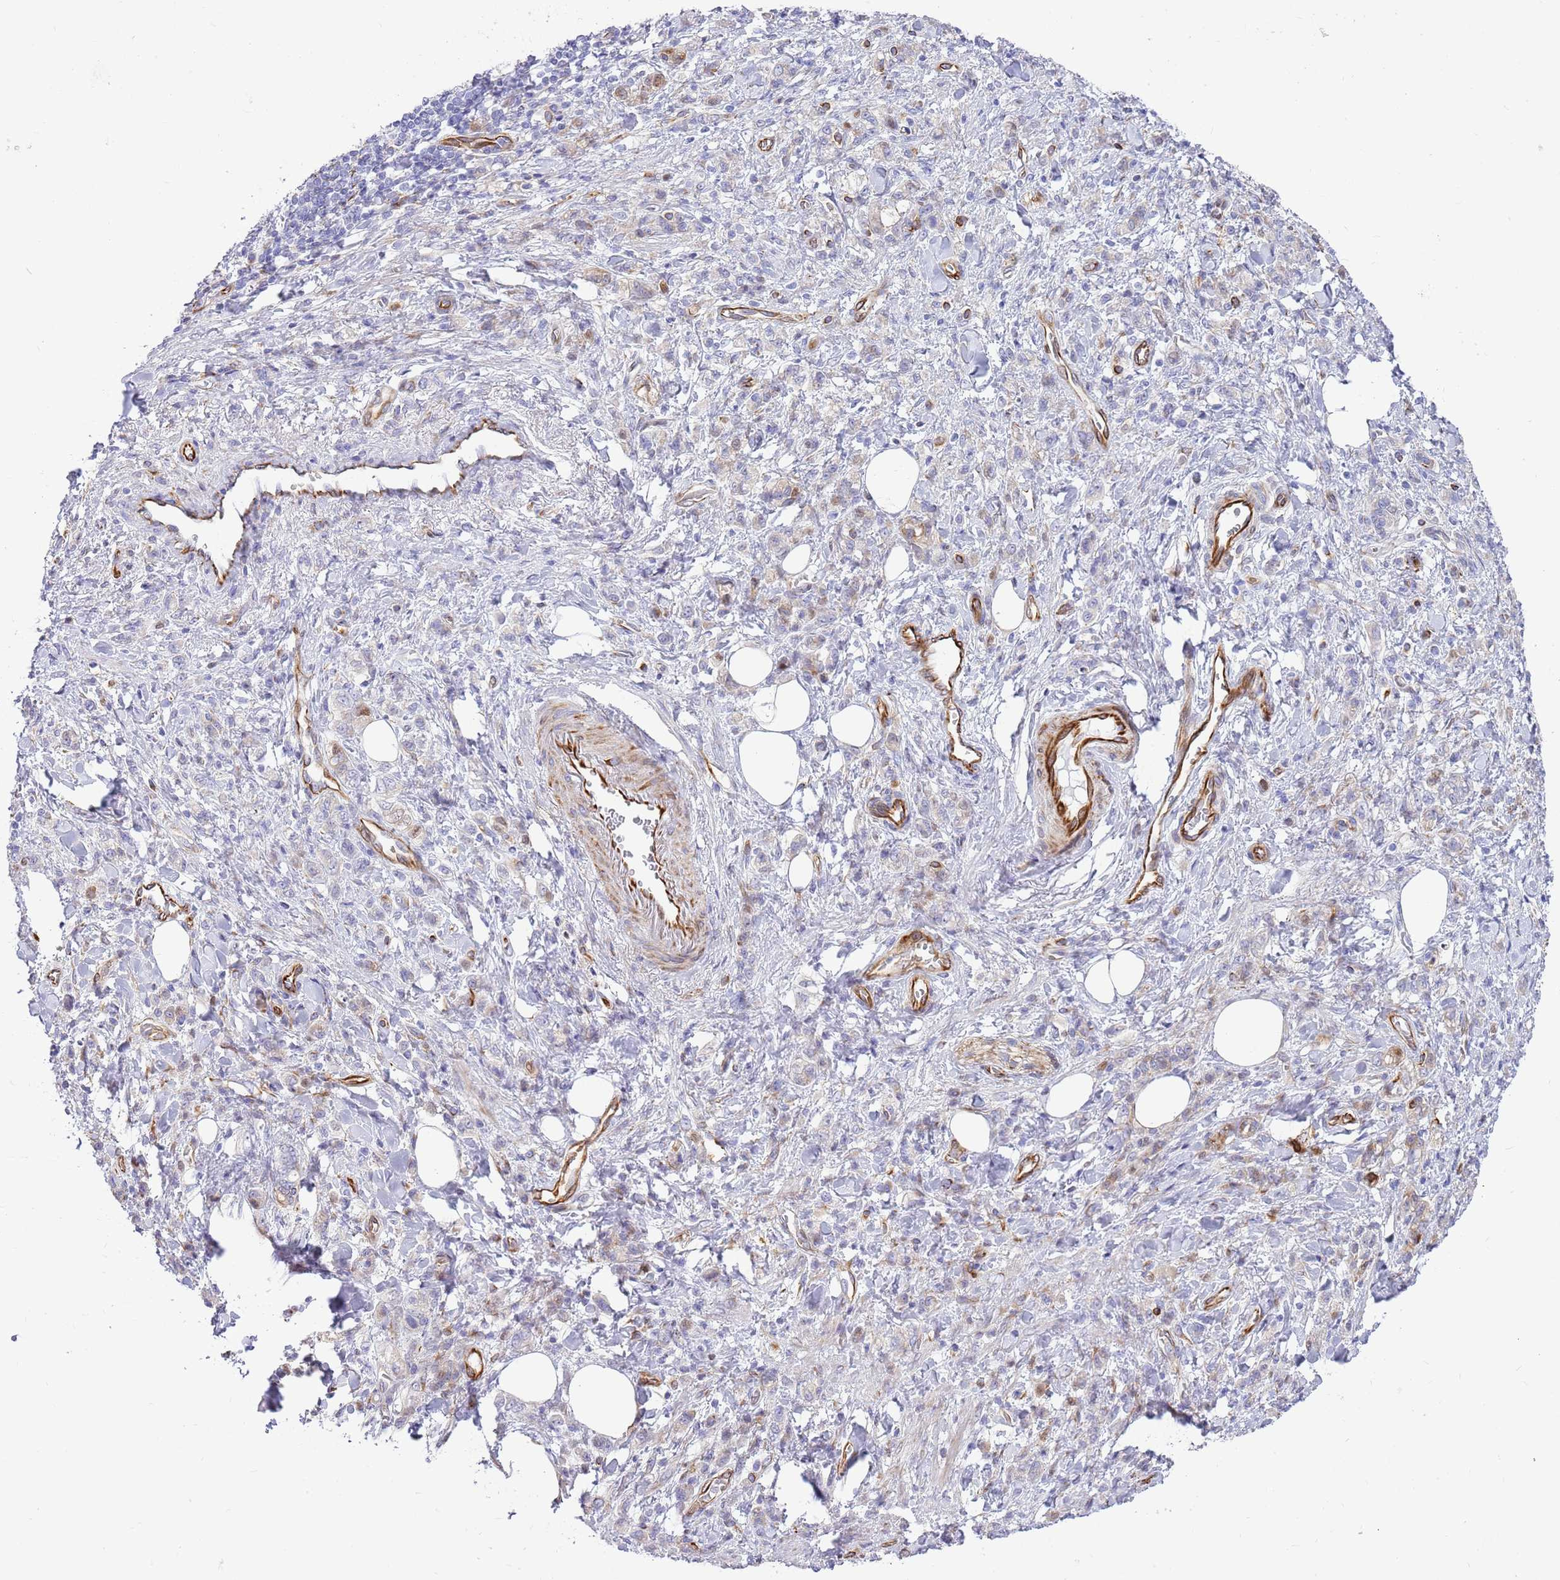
{"staining": {"intensity": "negative", "quantity": "none", "location": "none"}, "tissue": "stomach cancer", "cell_type": "Tumor cells", "image_type": "cancer", "snomed": [{"axis": "morphology", "description": "Adenocarcinoma, NOS"}, {"axis": "topography", "description": "Stomach"}], "caption": "This is a micrograph of IHC staining of stomach cancer, which shows no staining in tumor cells.", "gene": "ZDHHC1", "patient": {"sex": "male", "age": 77}}